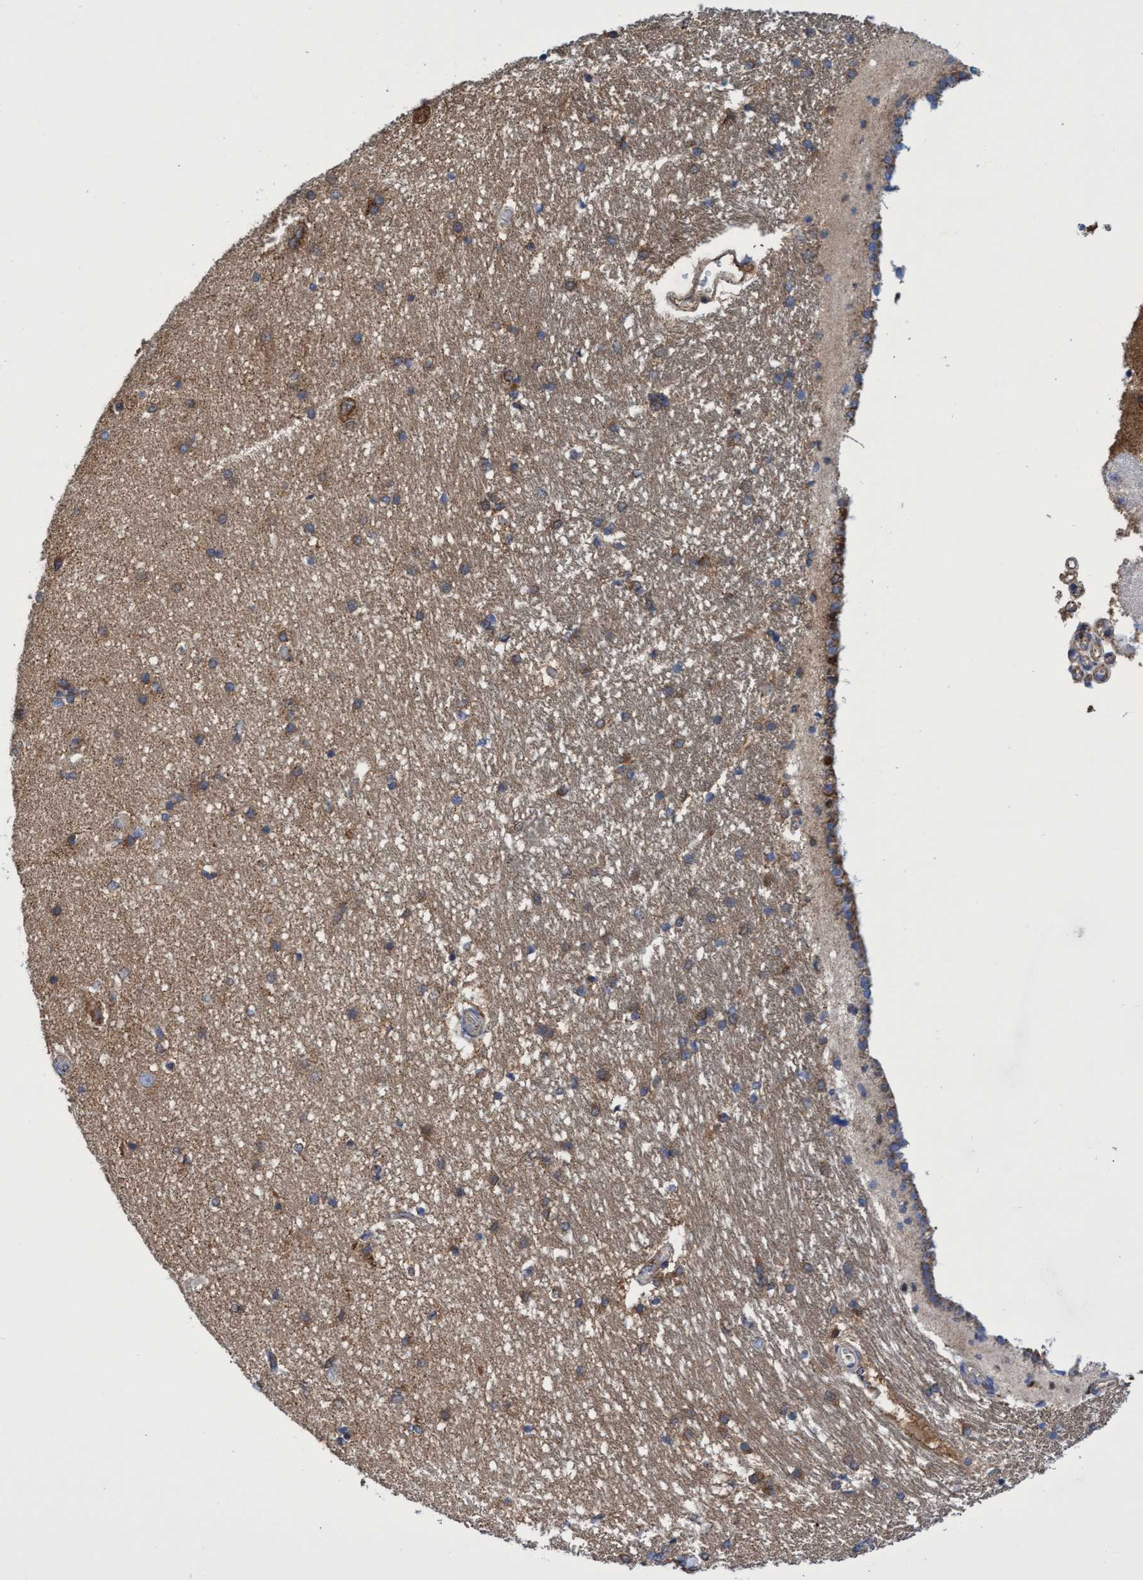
{"staining": {"intensity": "moderate", "quantity": "<25%", "location": "cytoplasmic/membranous"}, "tissue": "hippocampus", "cell_type": "Glial cells", "image_type": "normal", "snomed": [{"axis": "morphology", "description": "Normal tissue, NOS"}, {"axis": "topography", "description": "Hippocampus"}], "caption": "Benign hippocampus was stained to show a protein in brown. There is low levels of moderate cytoplasmic/membranous expression in approximately <25% of glial cells. (DAB IHC with brightfield microscopy, high magnification).", "gene": "CRYZ", "patient": {"sex": "male", "age": 45}}